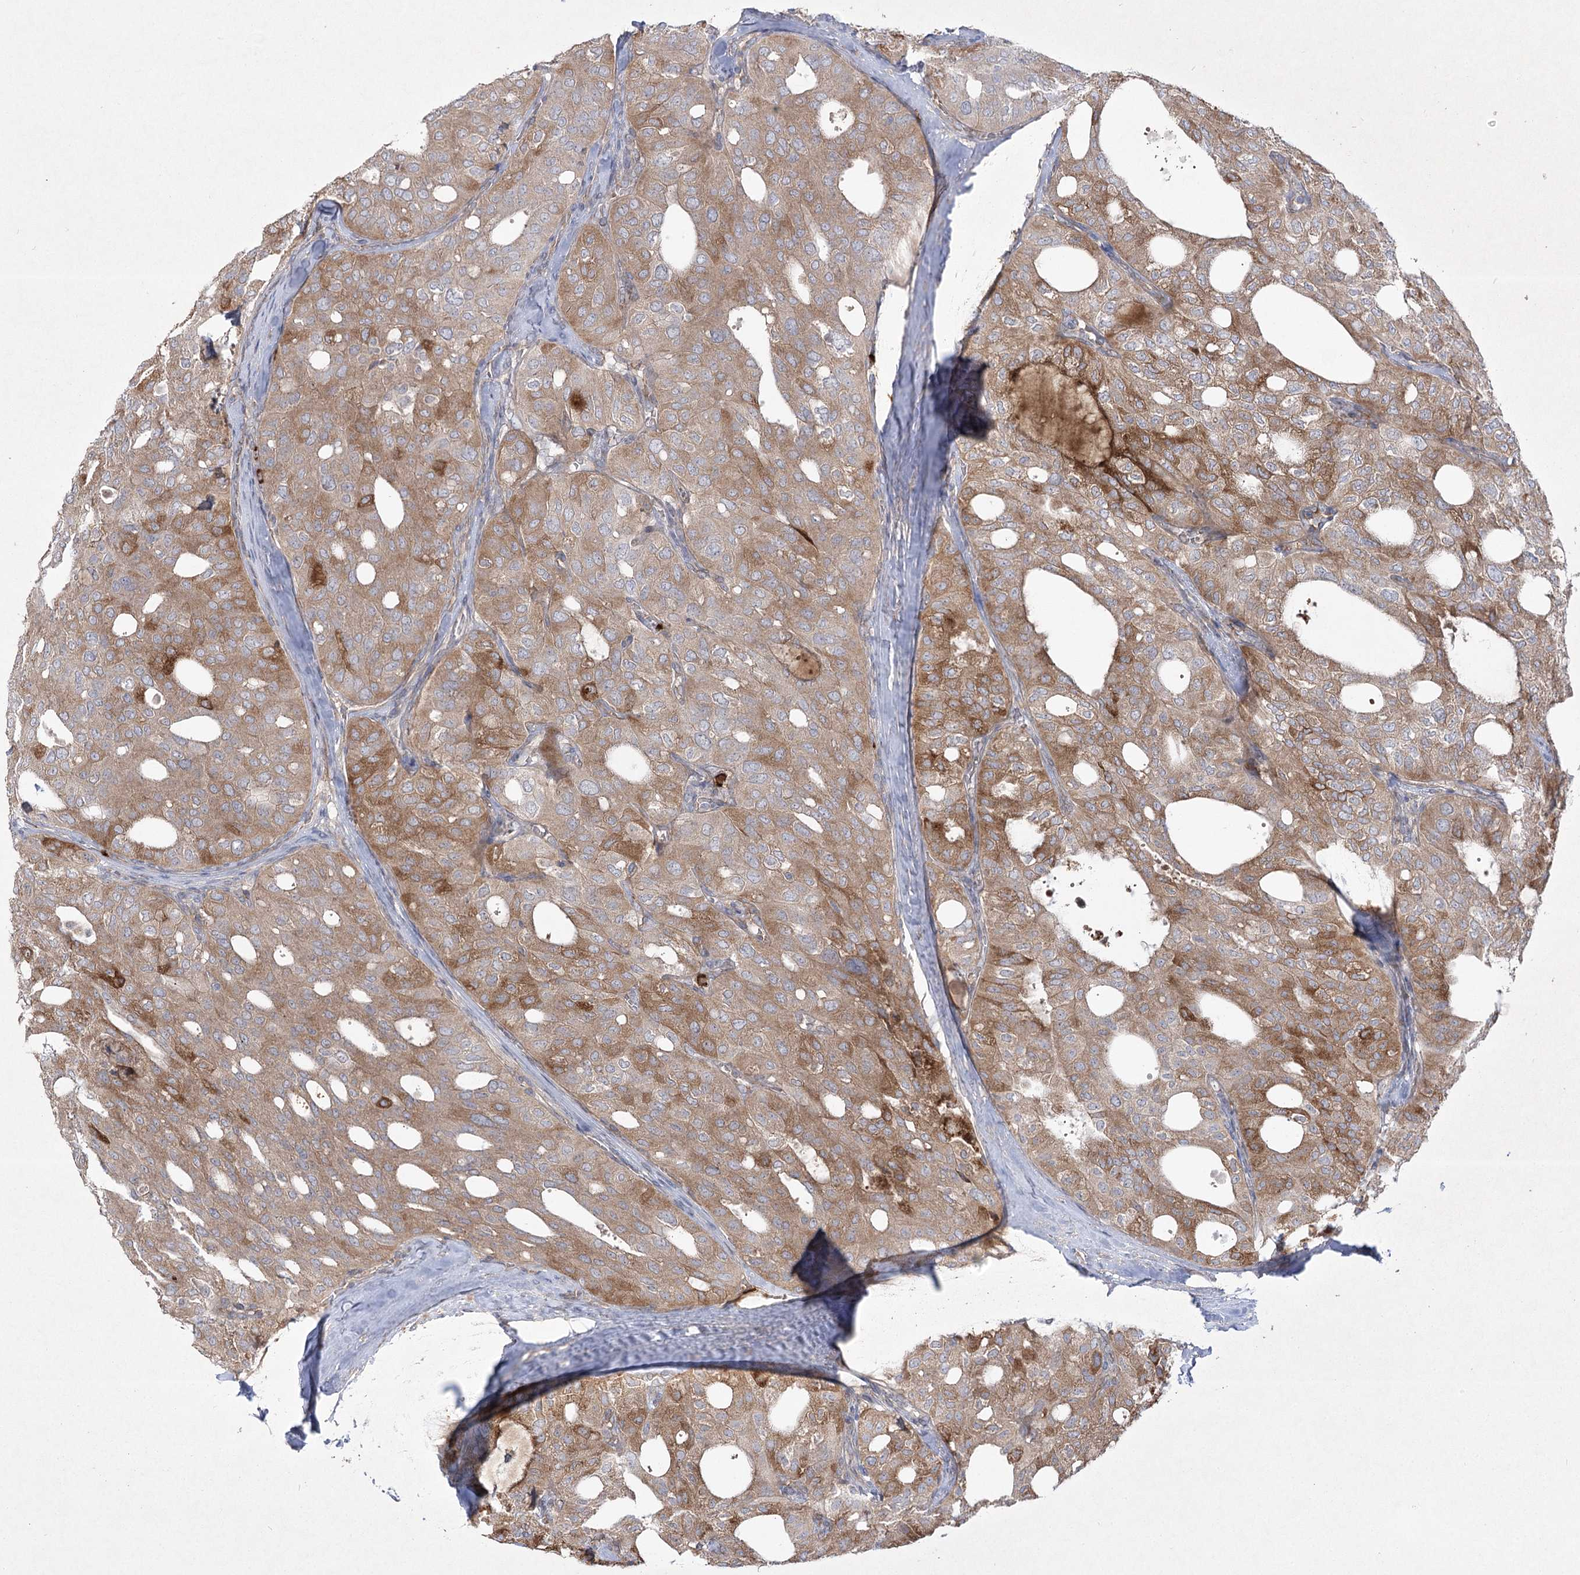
{"staining": {"intensity": "moderate", "quantity": ">75%", "location": "cytoplasmic/membranous"}, "tissue": "thyroid cancer", "cell_type": "Tumor cells", "image_type": "cancer", "snomed": [{"axis": "morphology", "description": "Follicular adenoma carcinoma, NOS"}, {"axis": "topography", "description": "Thyroid gland"}], "caption": "An image showing moderate cytoplasmic/membranous positivity in about >75% of tumor cells in thyroid follicular adenoma carcinoma, as visualized by brown immunohistochemical staining.", "gene": "PLEKHA5", "patient": {"sex": "male", "age": 75}}